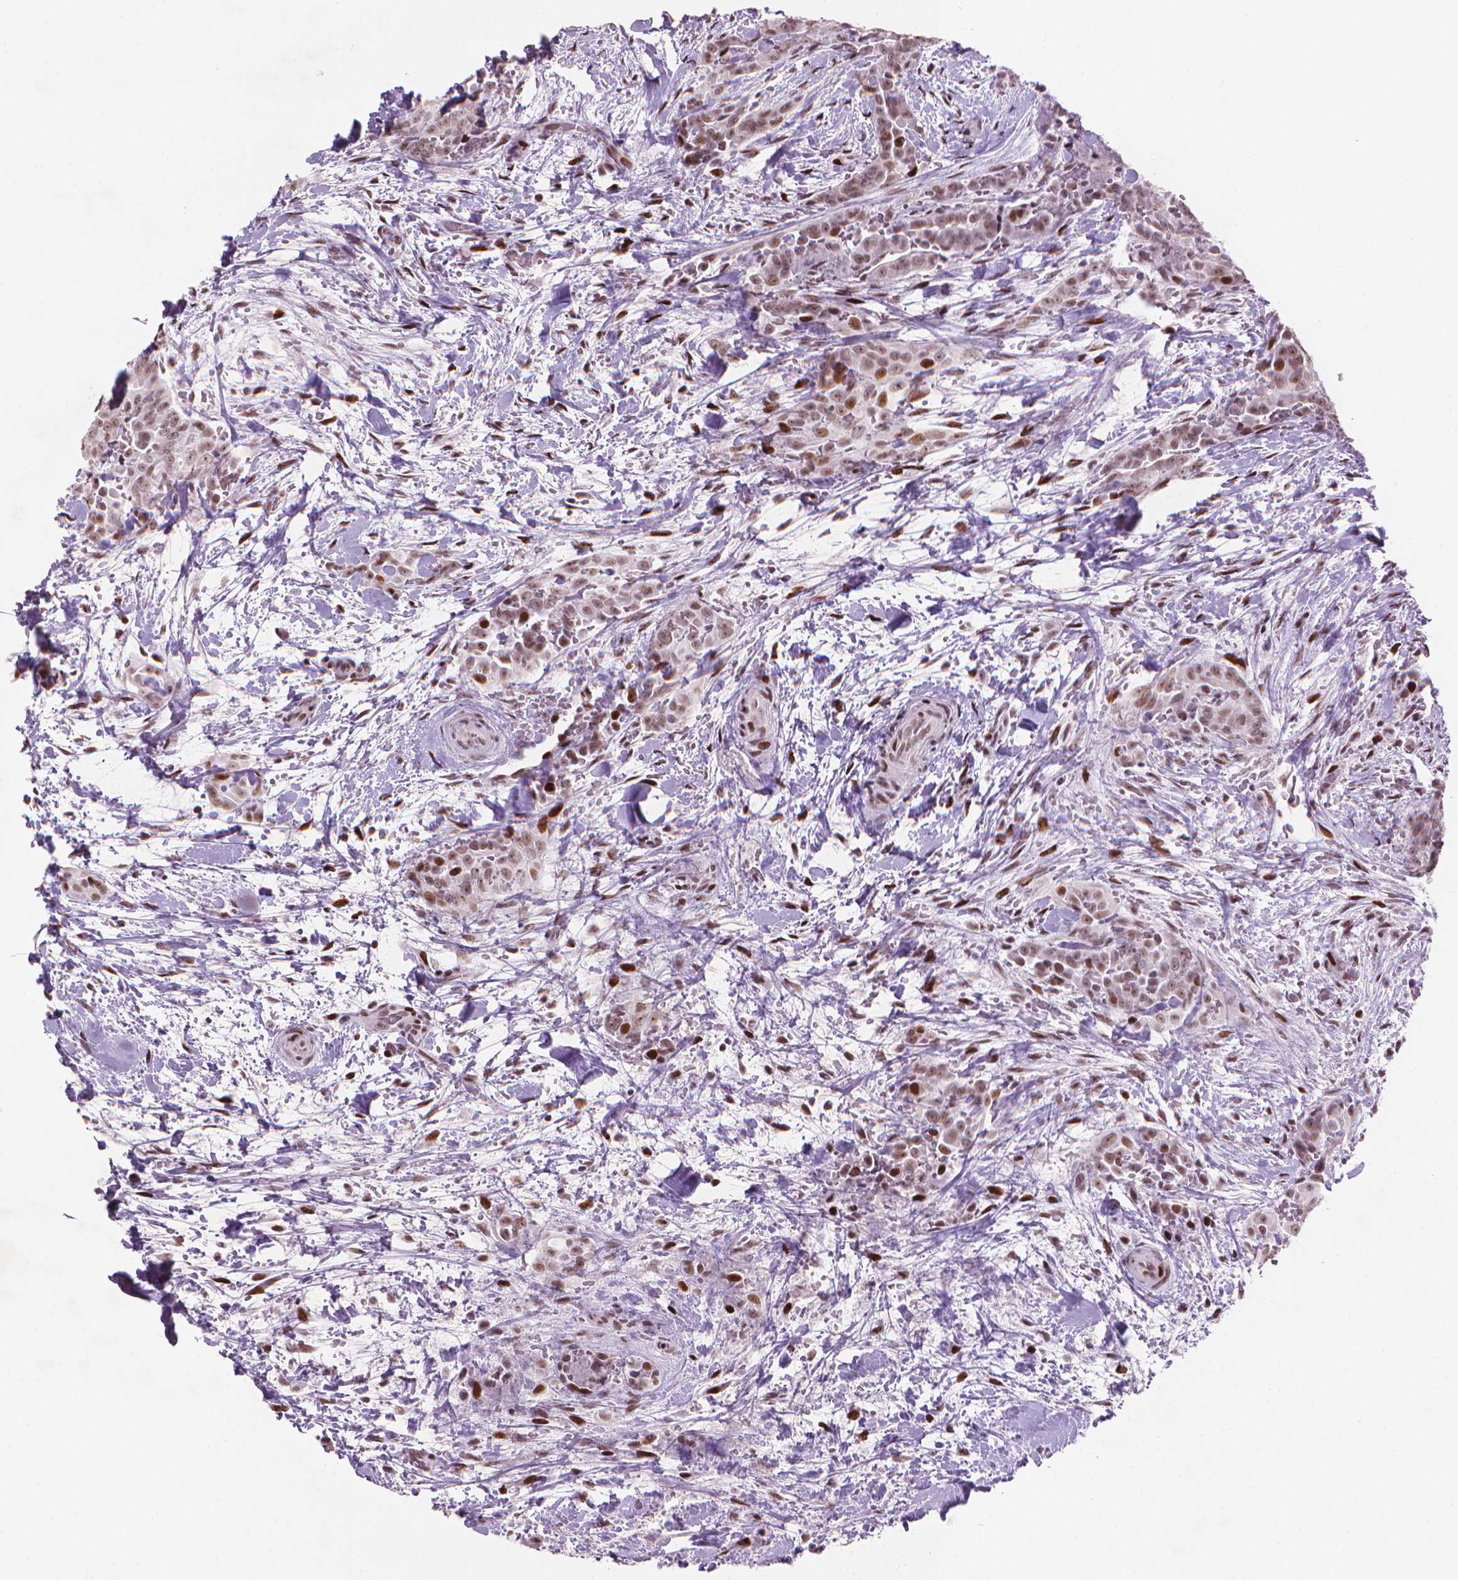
{"staining": {"intensity": "moderate", "quantity": ">75%", "location": "nuclear"}, "tissue": "thyroid cancer", "cell_type": "Tumor cells", "image_type": "cancer", "snomed": [{"axis": "morphology", "description": "Papillary adenocarcinoma, NOS"}, {"axis": "topography", "description": "Thyroid gland"}], "caption": "Protein expression analysis of human thyroid cancer (papillary adenocarcinoma) reveals moderate nuclear positivity in approximately >75% of tumor cells.", "gene": "HES7", "patient": {"sex": "male", "age": 61}}